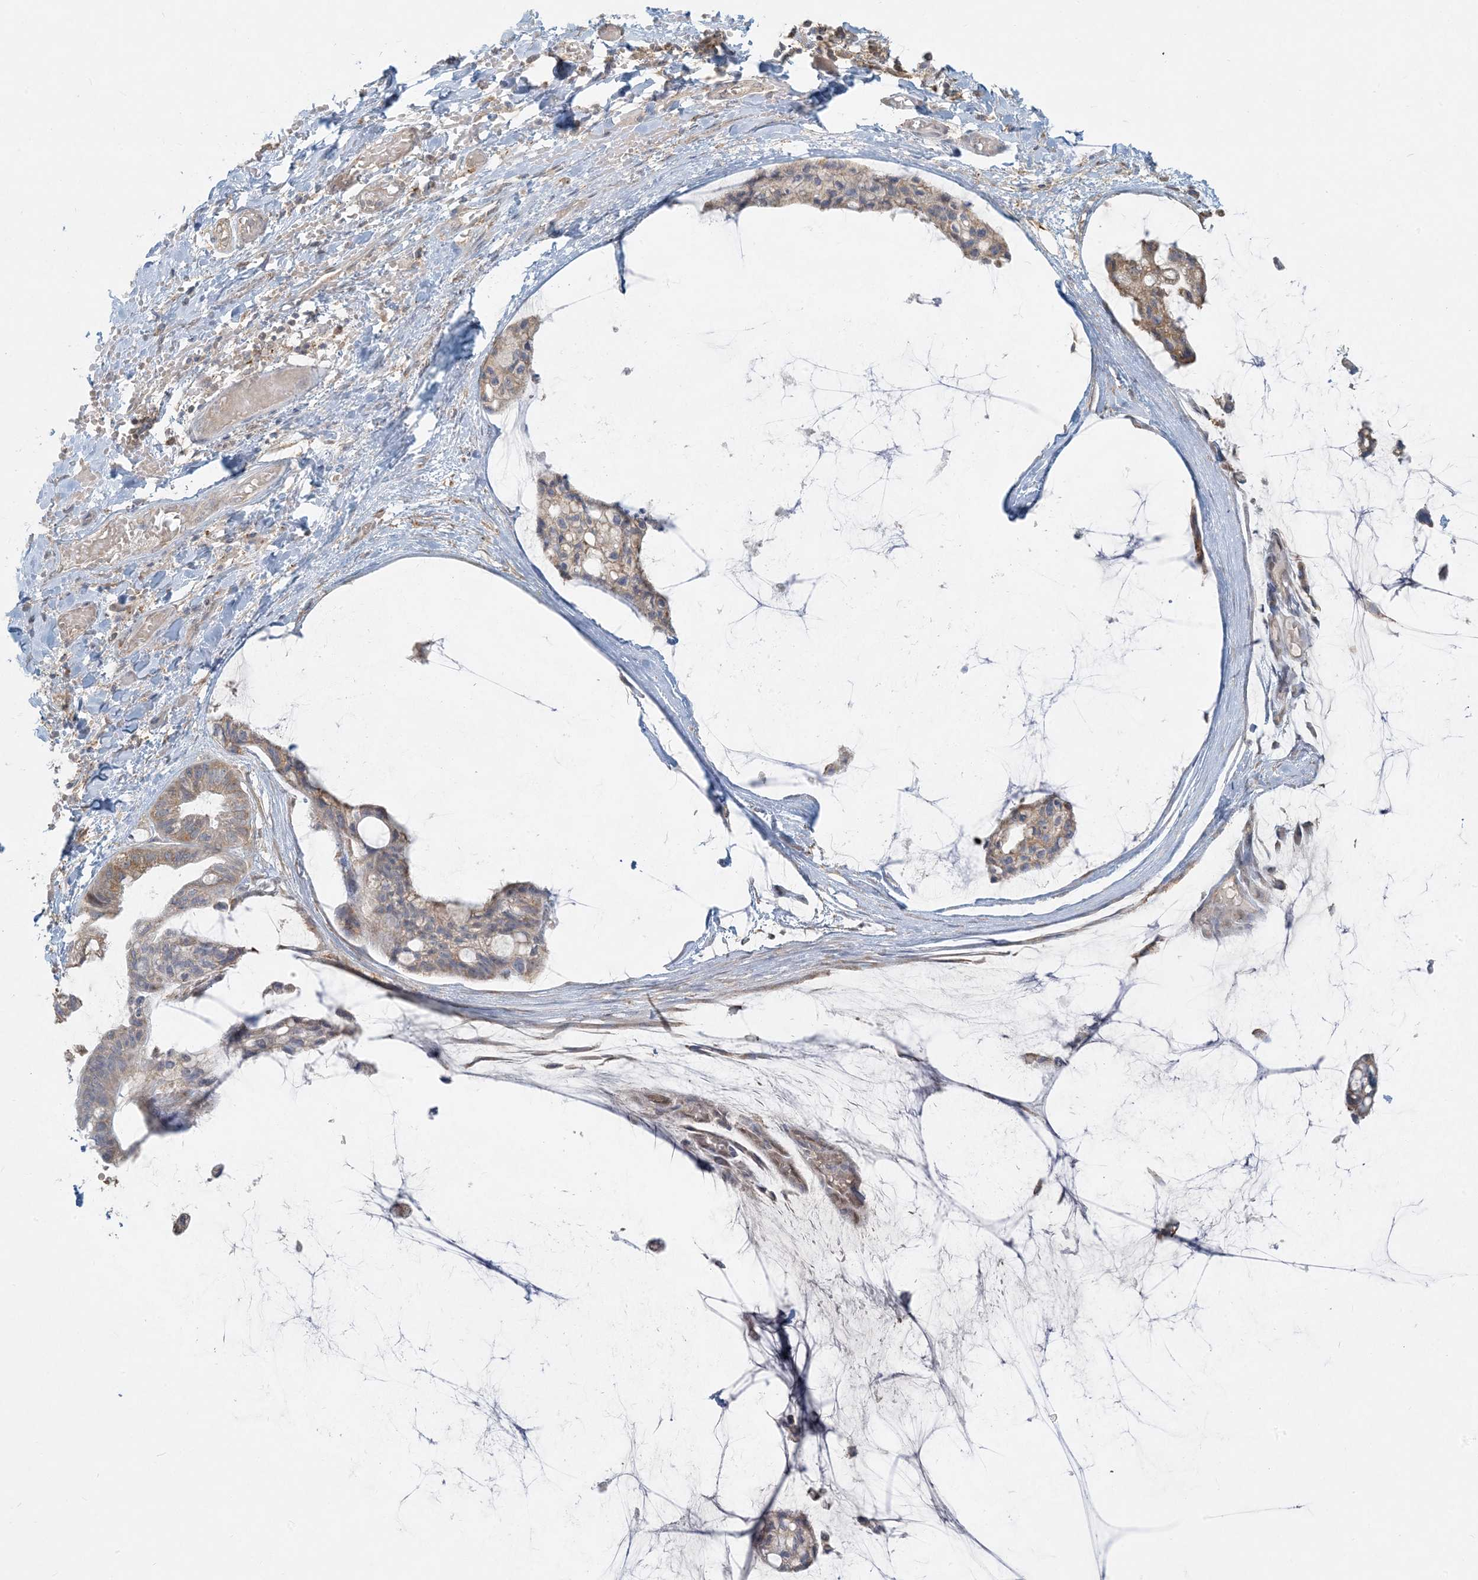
{"staining": {"intensity": "weak", "quantity": ">75%", "location": "cytoplasmic/membranous"}, "tissue": "ovarian cancer", "cell_type": "Tumor cells", "image_type": "cancer", "snomed": [{"axis": "morphology", "description": "Cystadenocarcinoma, mucinous, NOS"}, {"axis": "topography", "description": "Ovary"}], "caption": "Protein staining by IHC displays weak cytoplasmic/membranous positivity in about >75% of tumor cells in ovarian cancer.", "gene": "HACL1", "patient": {"sex": "female", "age": 39}}